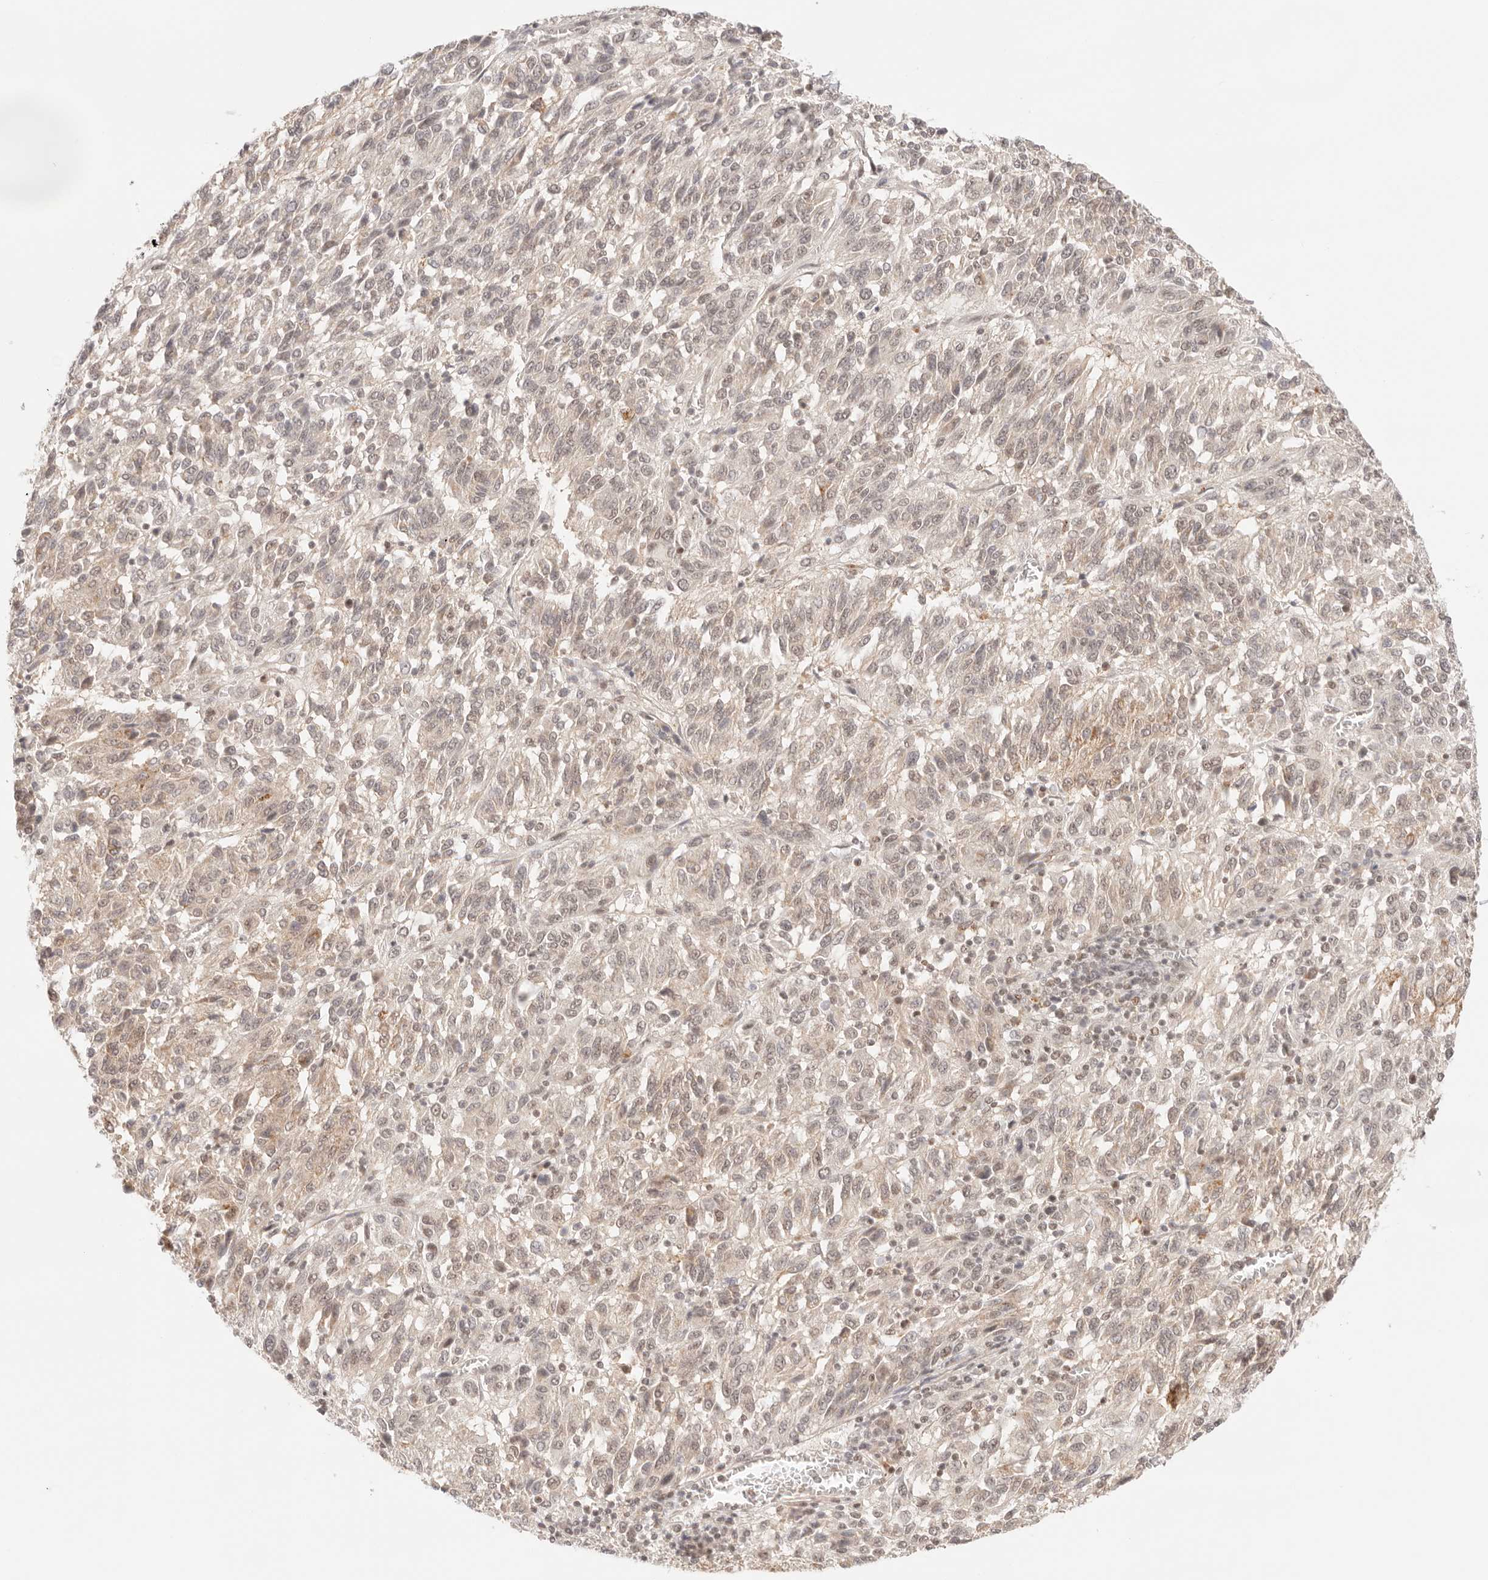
{"staining": {"intensity": "weak", "quantity": "25%-75%", "location": "nuclear"}, "tissue": "melanoma", "cell_type": "Tumor cells", "image_type": "cancer", "snomed": [{"axis": "morphology", "description": "Malignant melanoma, Metastatic site"}, {"axis": "topography", "description": "Lung"}], "caption": "Immunohistochemical staining of melanoma displays weak nuclear protein expression in approximately 25%-75% of tumor cells.", "gene": "GTF2E2", "patient": {"sex": "male", "age": 64}}